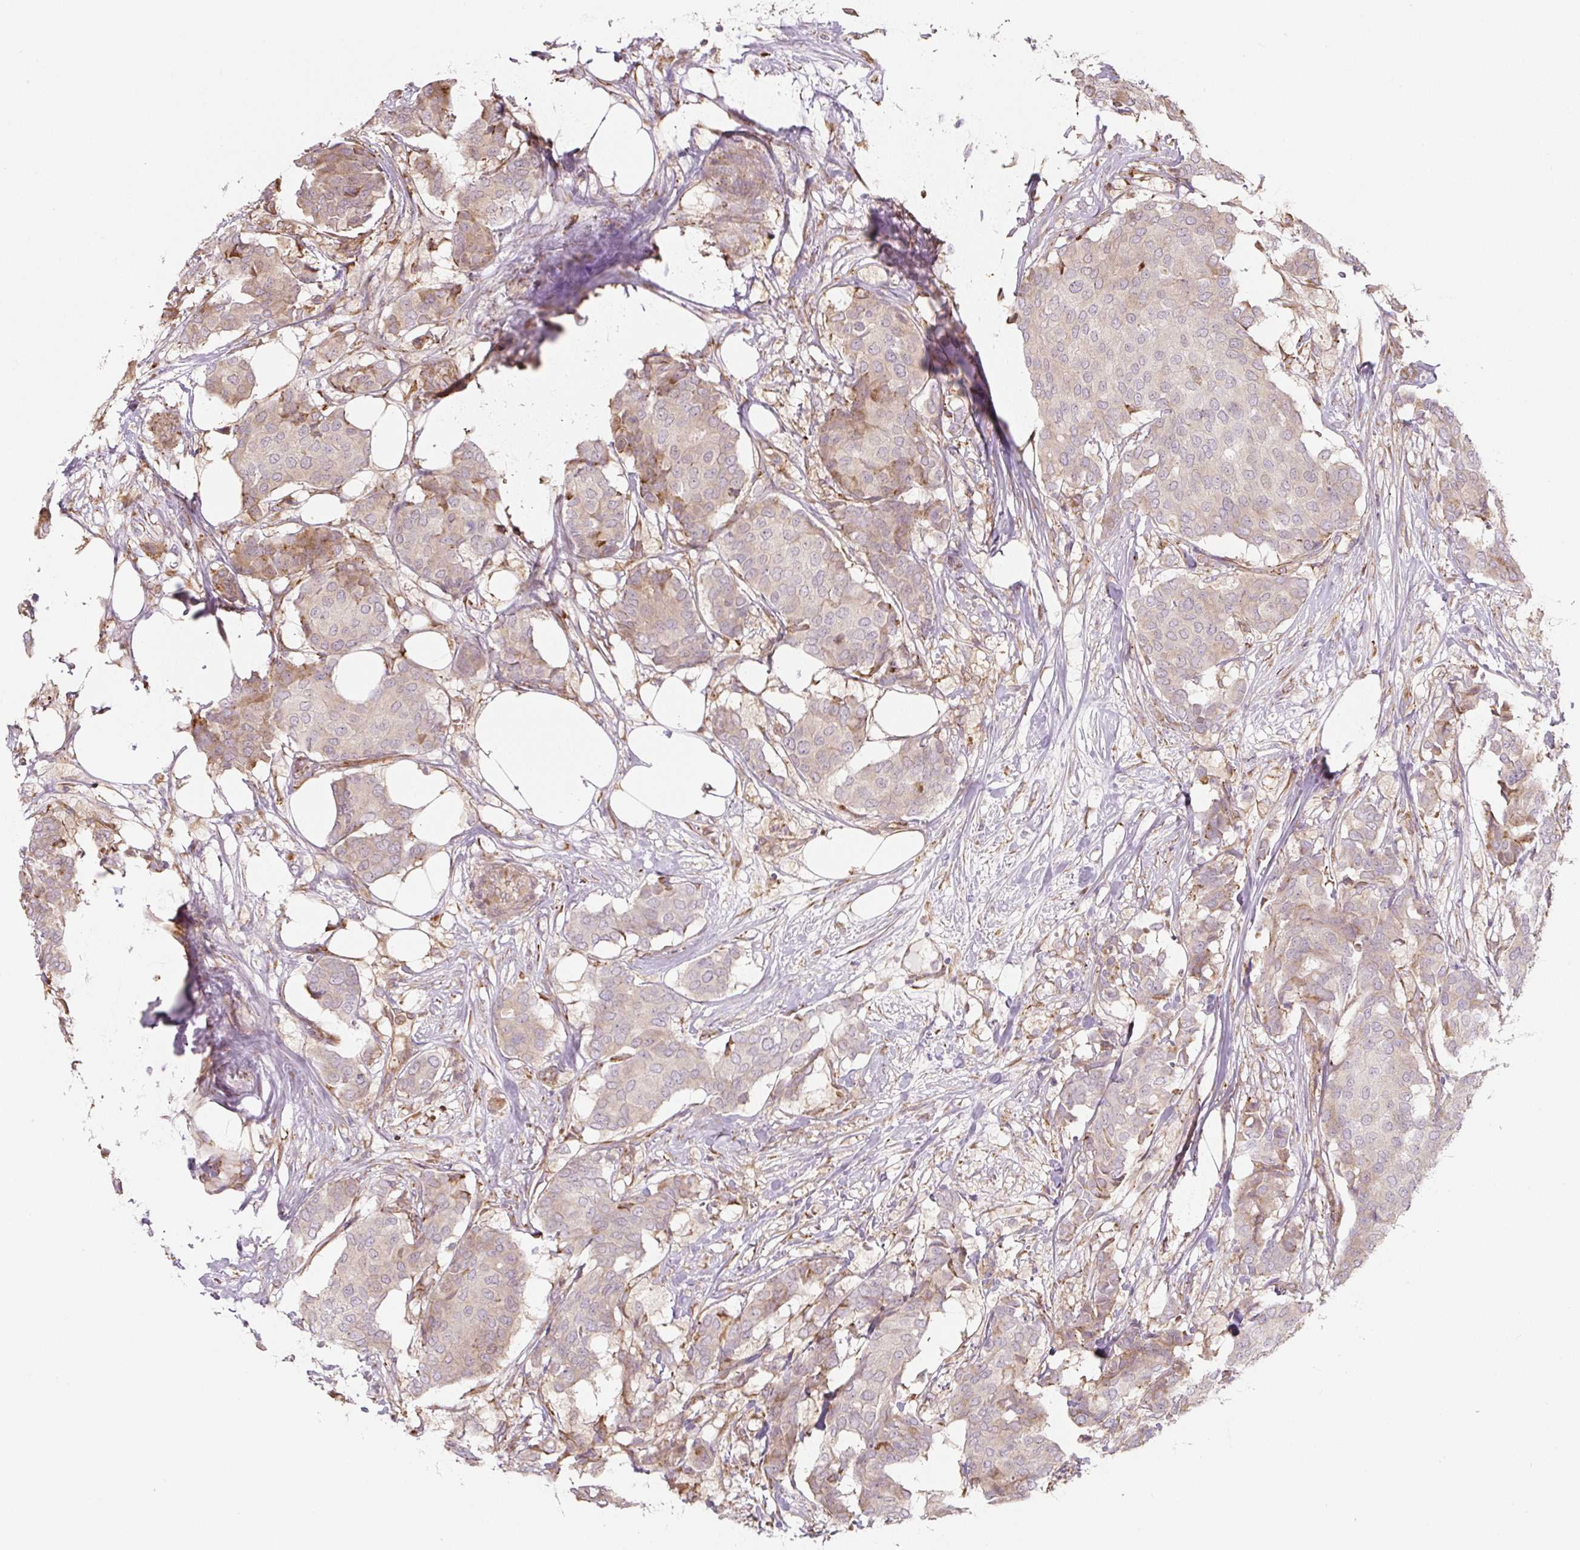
{"staining": {"intensity": "weak", "quantity": "<25%", "location": "cytoplasmic/membranous"}, "tissue": "breast cancer", "cell_type": "Tumor cells", "image_type": "cancer", "snomed": [{"axis": "morphology", "description": "Duct carcinoma"}, {"axis": "topography", "description": "Breast"}], "caption": "Immunohistochemistry (IHC) photomicrograph of neoplastic tissue: human breast cancer stained with DAB (3,3'-diaminobenzidine) exhibits no significant protein expression in tumor cells.", "gene": "RASA1", "patient": {"sex": "female", "age": 75}}